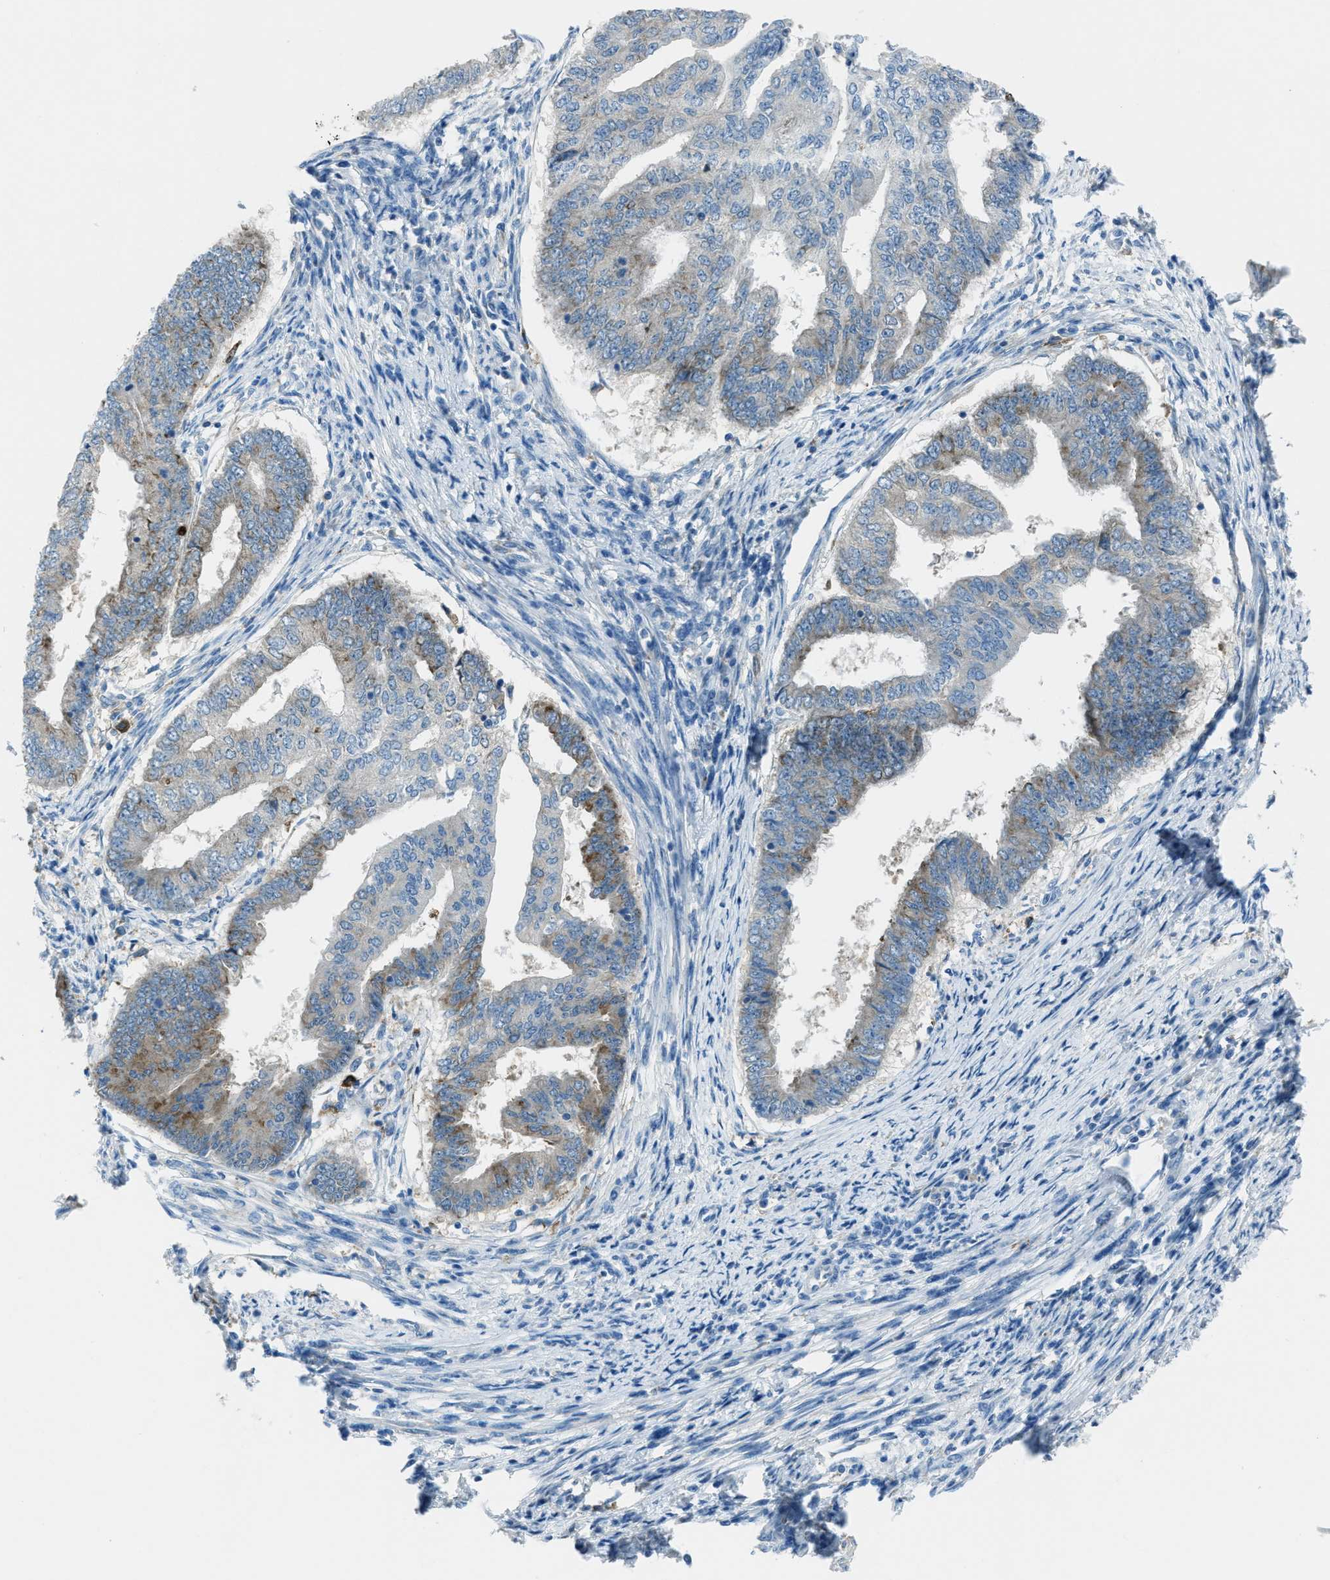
{"staining": {"intensity": "moderate", "quantity": "<25%", "location": "cytoplasmic/membranous"}, "tissue": "endometrial cancer", "cell_type": "Tumor cells", "image_type": "cancer", "snomed": [{"axis": "morphology", "description": "Polyp, NOS"}, {"axis": "morphology", "description": "Adenocarcinoma, NOS"}, {"axis": "morphology", "description": "Adenoma, NOS"}, {"axis": "topography", "description": "Endometrium"}], "caption": "A low amount of moderate cytoplasmic/membranous expression is identified in approximately <25% of tumor cells in polyp (endometrial) tissue. The staining was performed using DAB, with brown indicating positive protein expression. Nuclei are stained blue with hematoxylin.", "gene": "MATCAP2", "patient": {"sex": "female", "age": 79}}